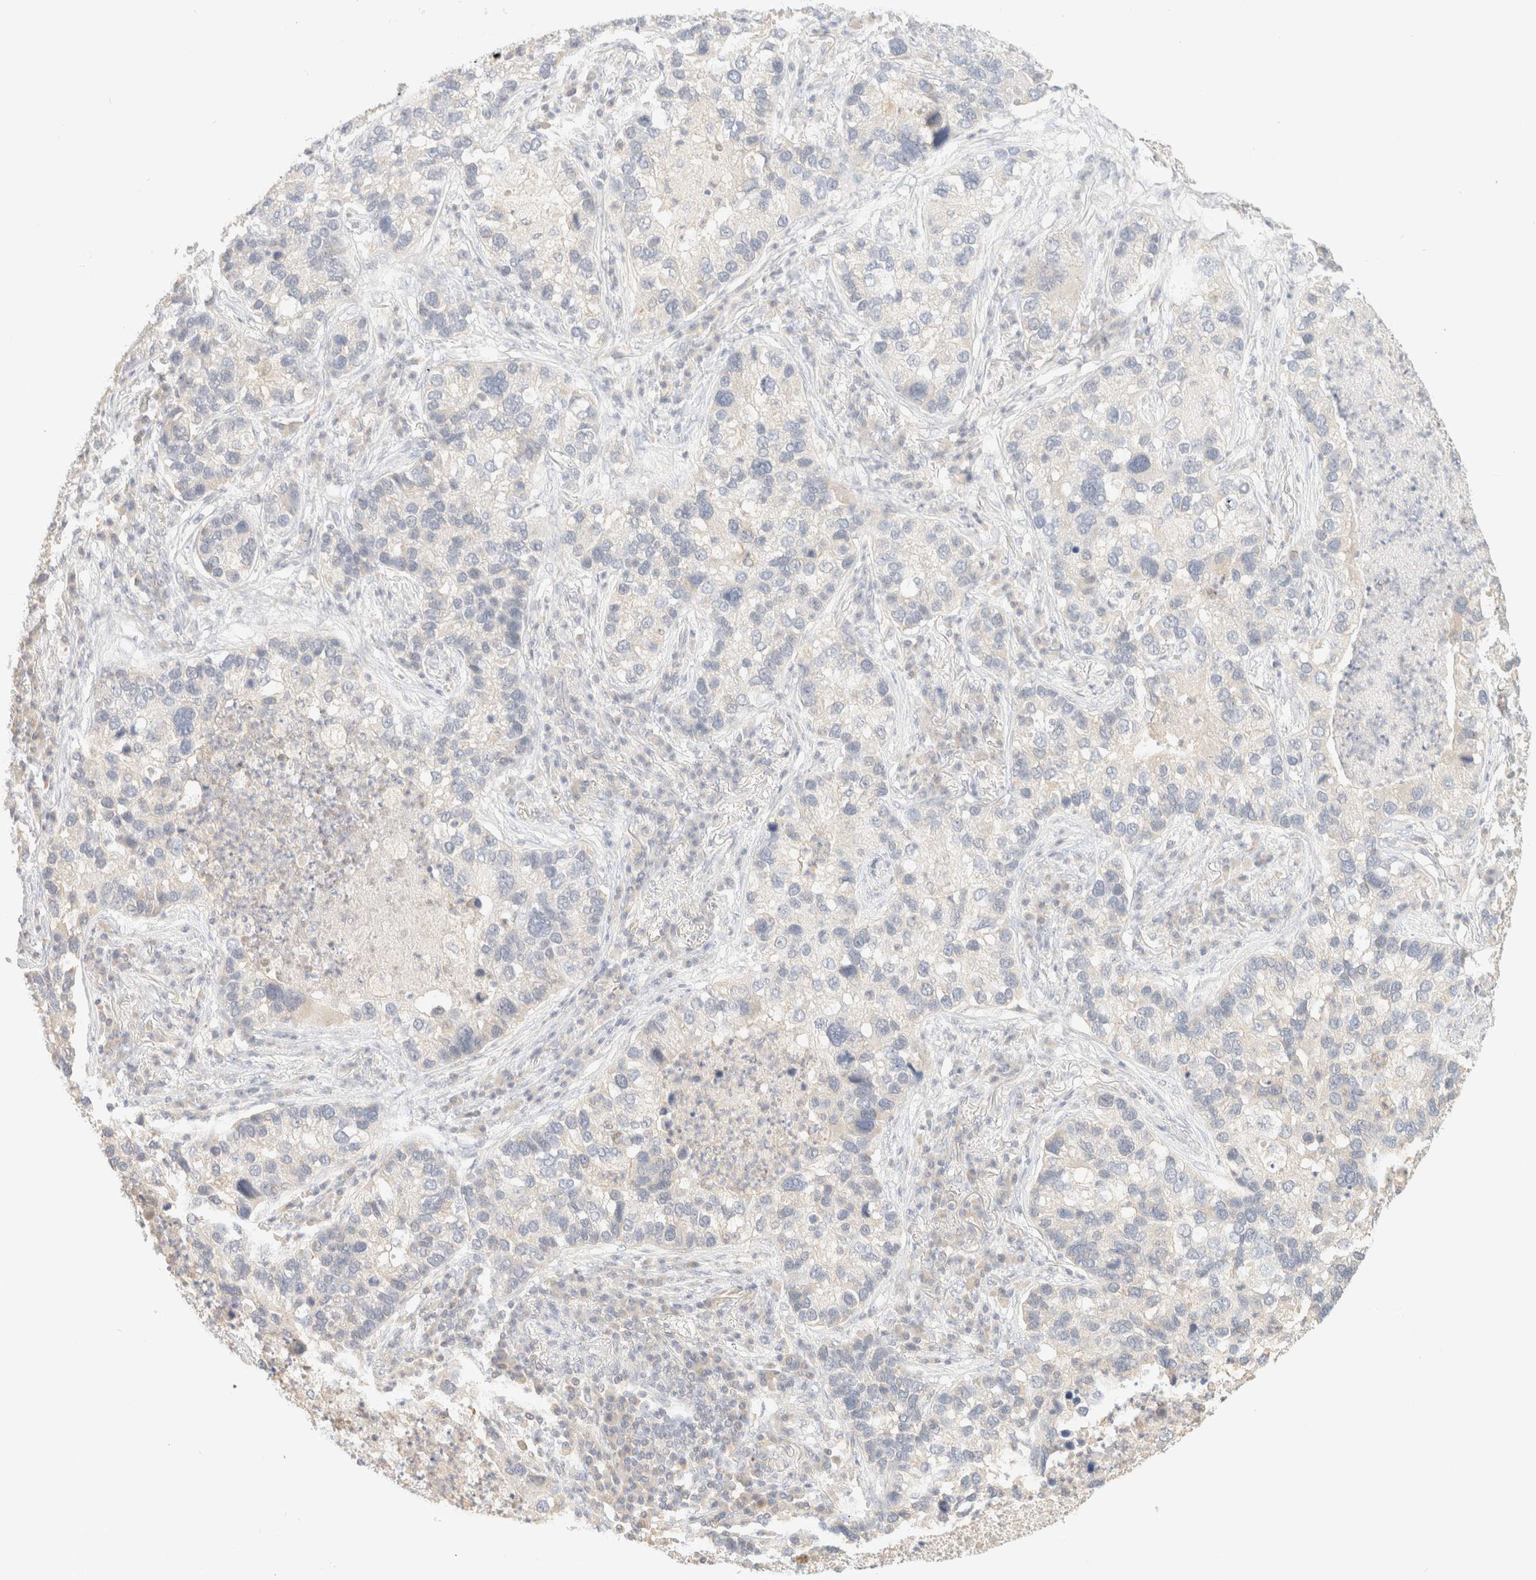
{"staining": {"intensity": "negative", "quantity": "none", "location": "none"}, "tissue": "lung cancer", "cell_type": "Tumor cells", "image_type": "cancer", "snomed": [{"axis": "morphology", "description": "Normal tissue, NOS"}, {"axis": "morphology", "description": "Adenocarcinoma, NOS"}, {"axis": "topography", "description": "Bronchus"}, {"axis": "topography", "description": "Lung"}], "caption": "This is a micrograph of IHC staining of lung adenocarcinoma, which shows no expression in tumor cells. The staining is performed using DAB (3,3'-diaminobenzidine) brown chromogen with nuclei counter-stained in using hematoxylin.", "gene": "TIMD4", "patient": {"sex": "male", "age": 54}}